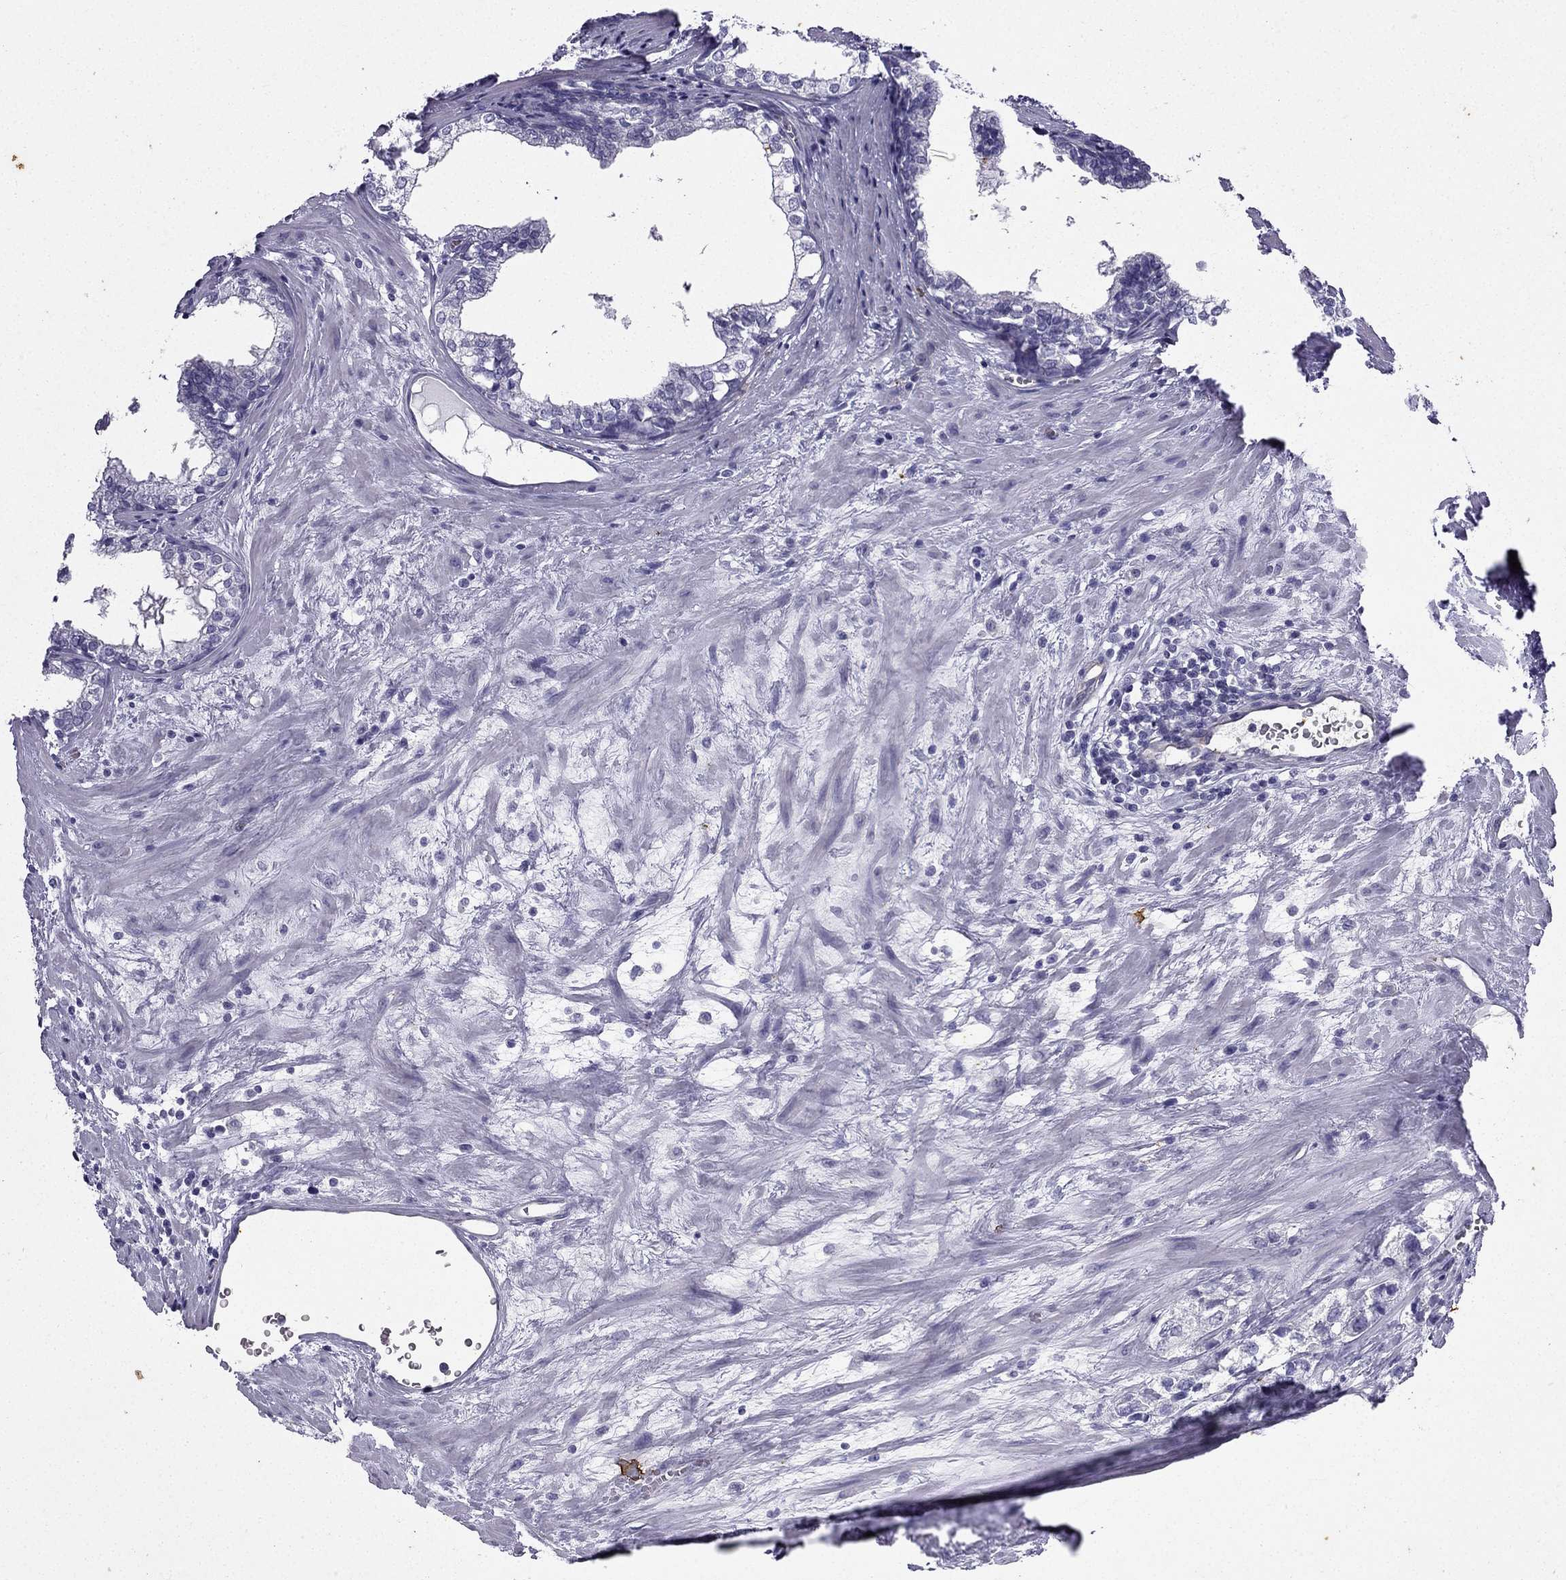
{"staining": {"intensity": "negative", "quantity": "none", "location": "none"}, "tissue": "prostate cancer", "cell_type": "Tumor cells", "image_type": "cancer", "snomed": [{"axis": "morphology", "description": "Adenocarcinoma, NOS"}, {"axis": "topography", "description": "Prostate and seminal vesicle, NOS"}], "caption": "Image shows no protein positivity in tumor cells of prostate cancer (adenocarcinoma) tissue.", "gene": "GJA8", "patient": {"sex": "male", "age": 63}}